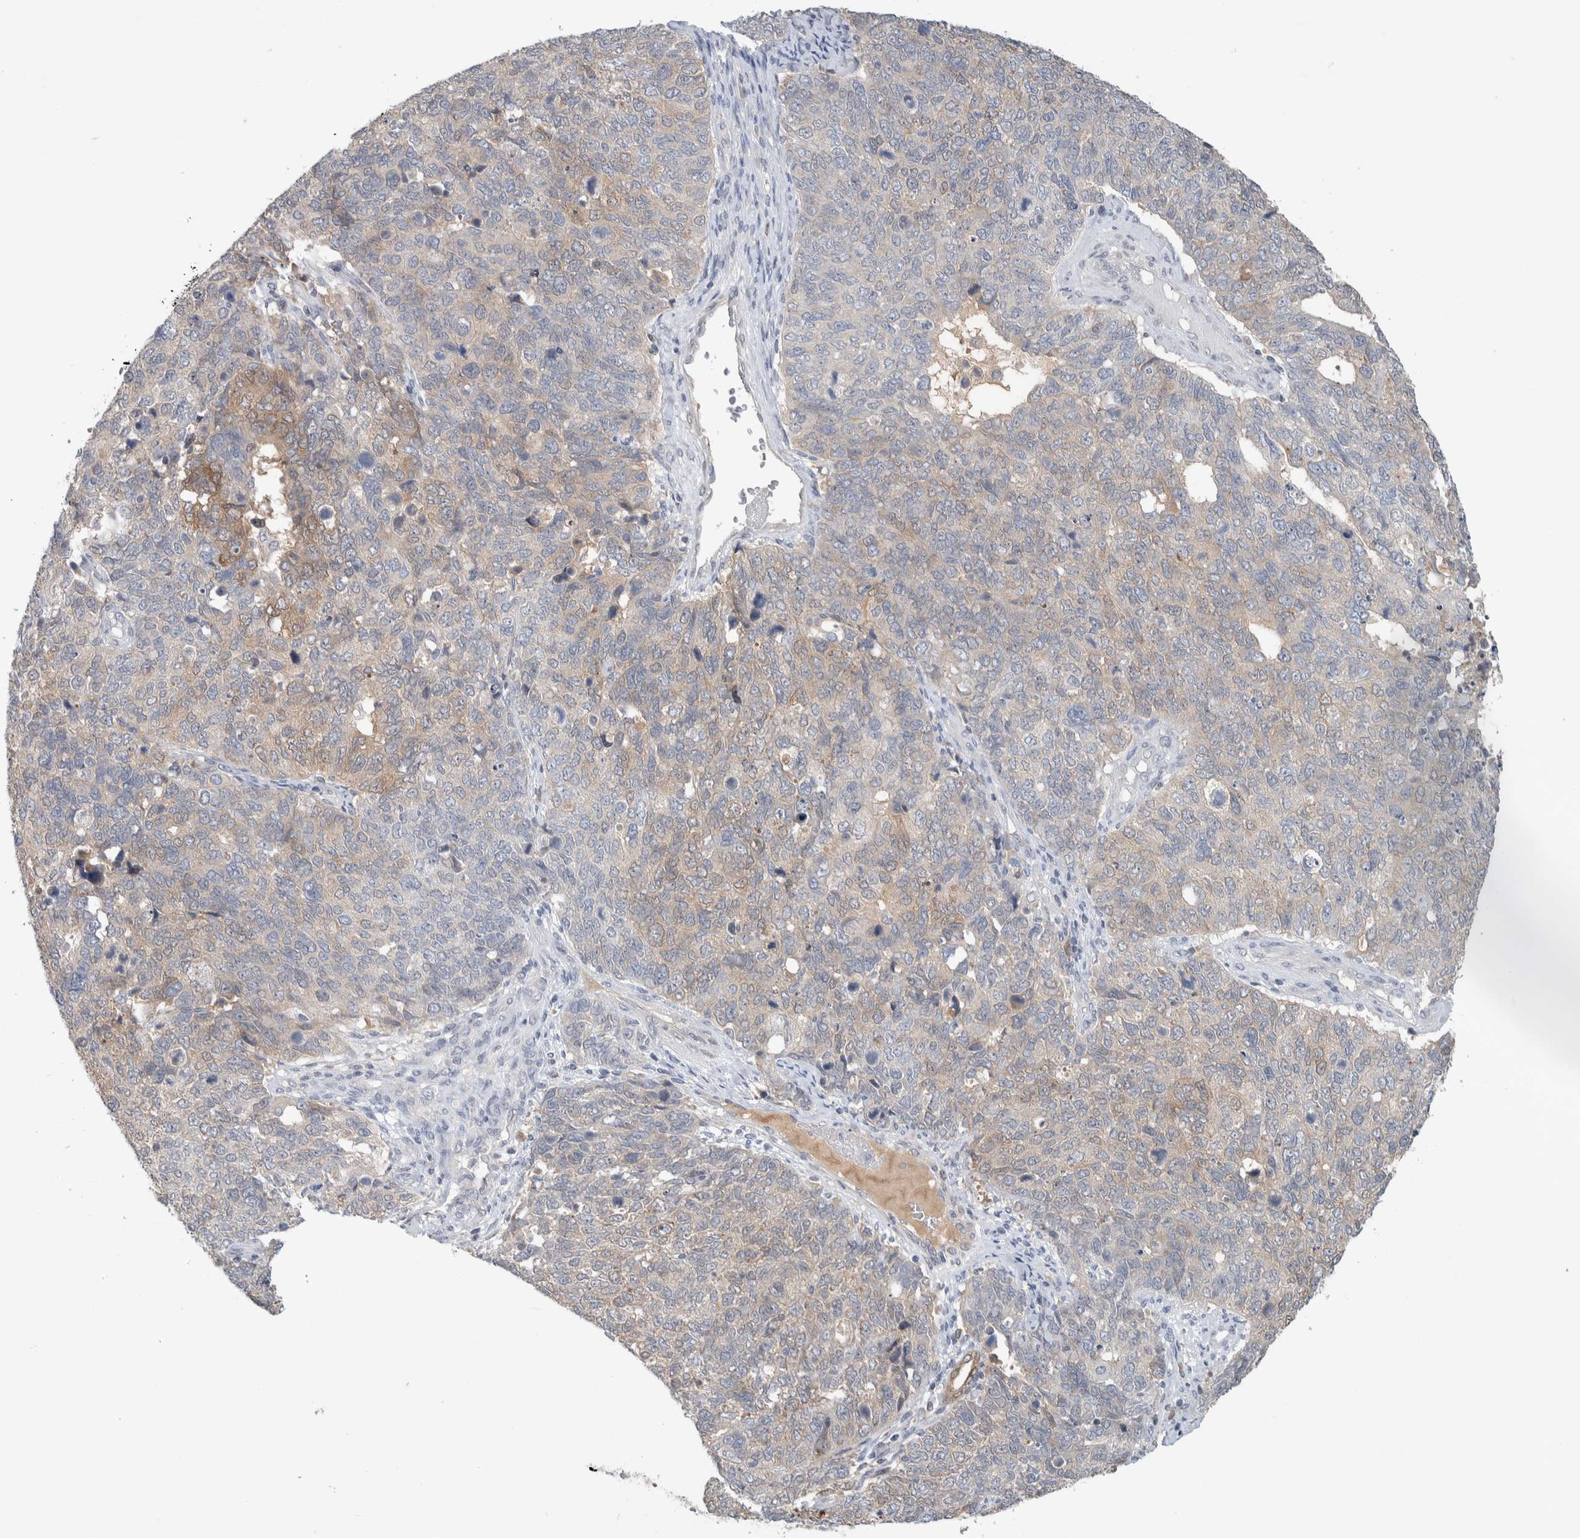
{"staining": {"intensity": "weak", "quantity": "25%-75%", "location": "cytoplasmic/membranous"}, "tissue": "cervical cancer", "cell_type": "Tumor cells", "image_type": "cancer", "snomed": [{"axis": "morphology", "description": "Squamous cell carcinoma, NOS"}, {"axis": "topography", "description": "Cervix"}], "caption": "Immunohistochemical staining of human cervical squamous cell carcinoma displays low levels of weak cytoplasmic/membranous staining in approximately 25%-75% of tumor cells.", "gene": "DEPTOR", "patient": {"sex": "female", "age": 63}}